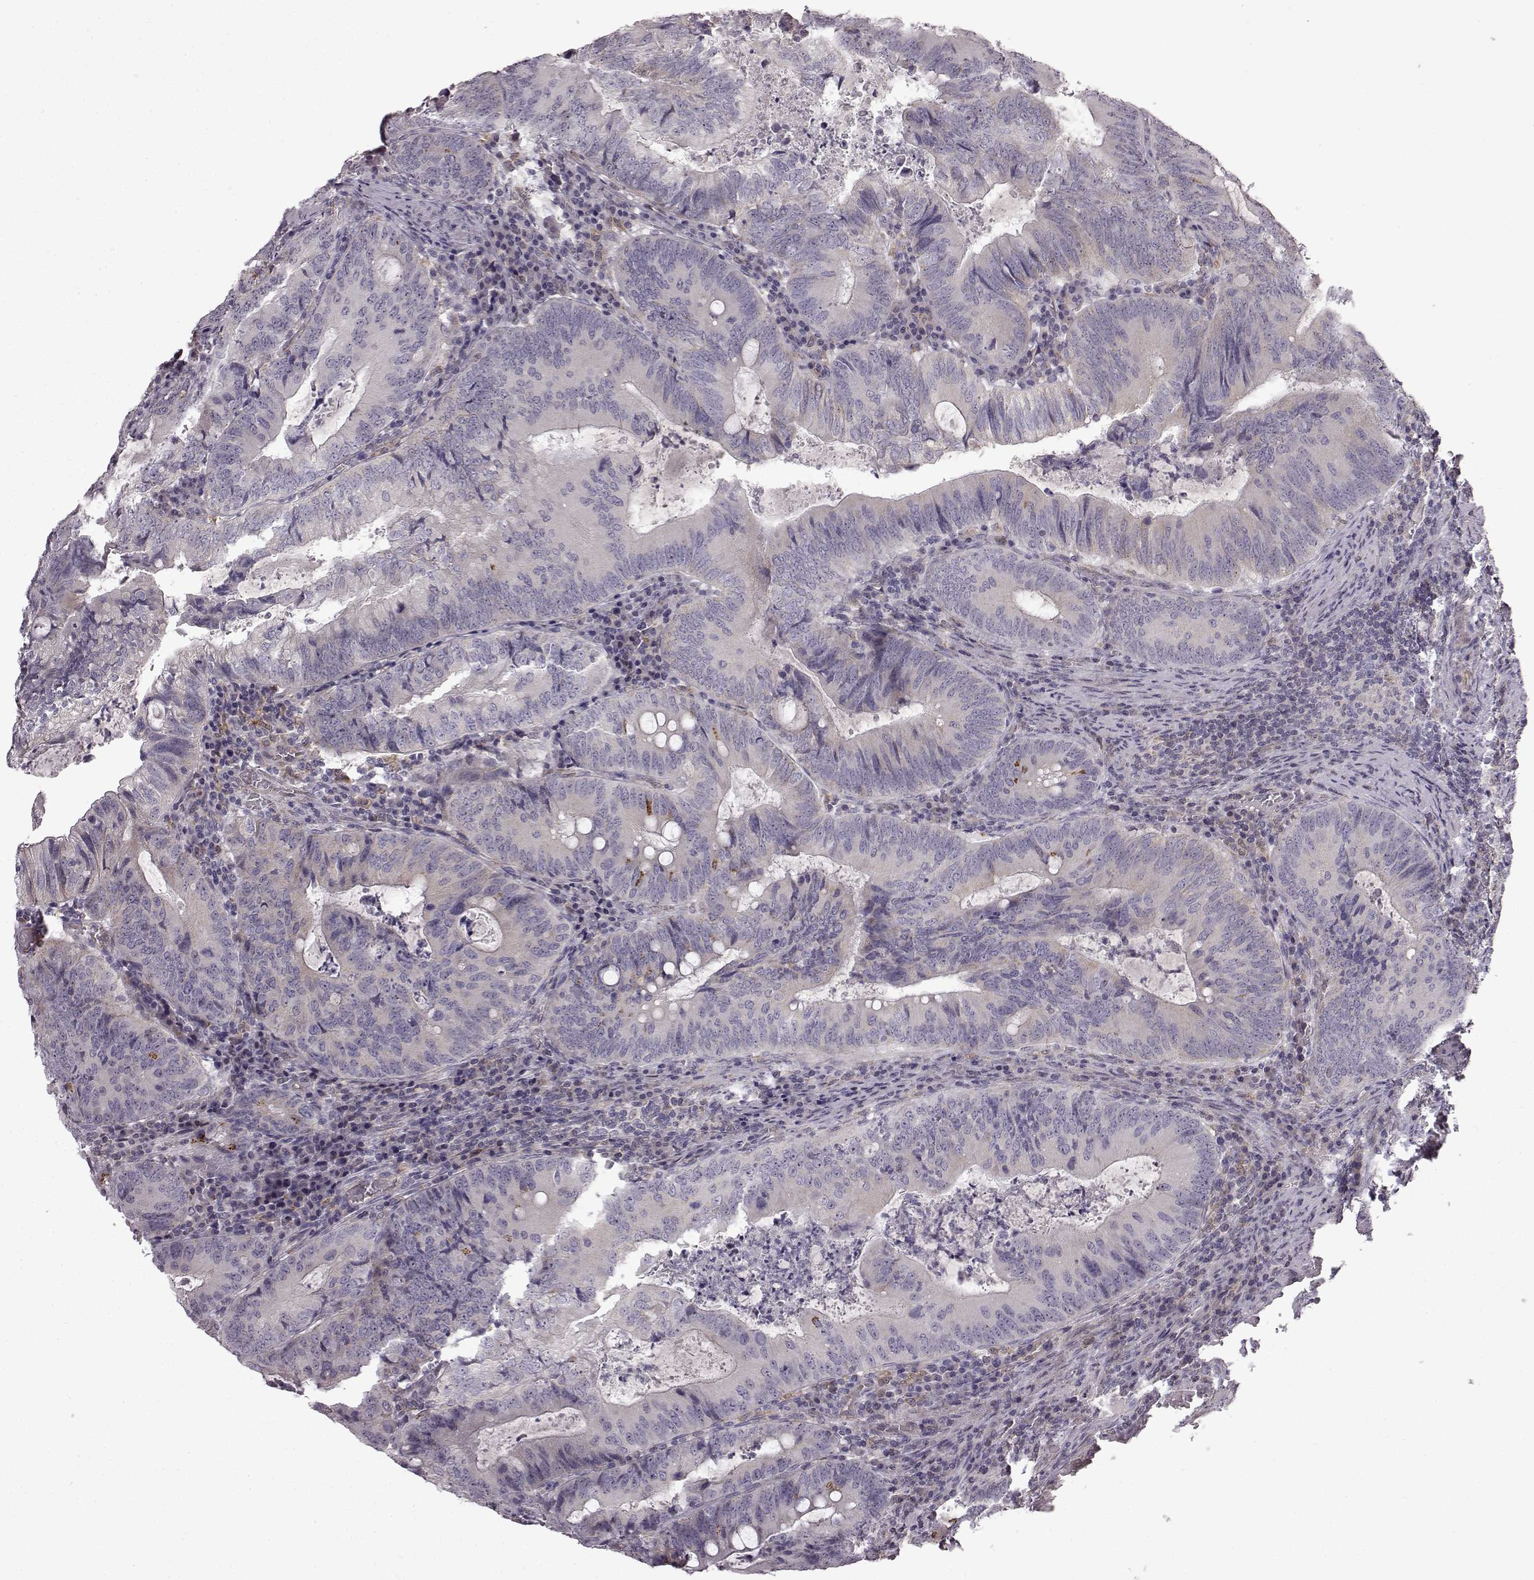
{"staining": {"intensity": "negative", "quantity": "none", "location": "none"}, "tissue": "colorectal cancer", "cell_type": "Tumor cells", "image_type": "cancer", "snomed": [{"axis": "morphology", "description": "Adenocarcinoma, NOS"}, {"axis": "topography", "description": "Colon"}], "caption": "Tumor cells are negative for protein expression in human colorectal adenocarcinoma.", "gene": "B3GNT6", "patient": {"sex": "male", "age": 67}}